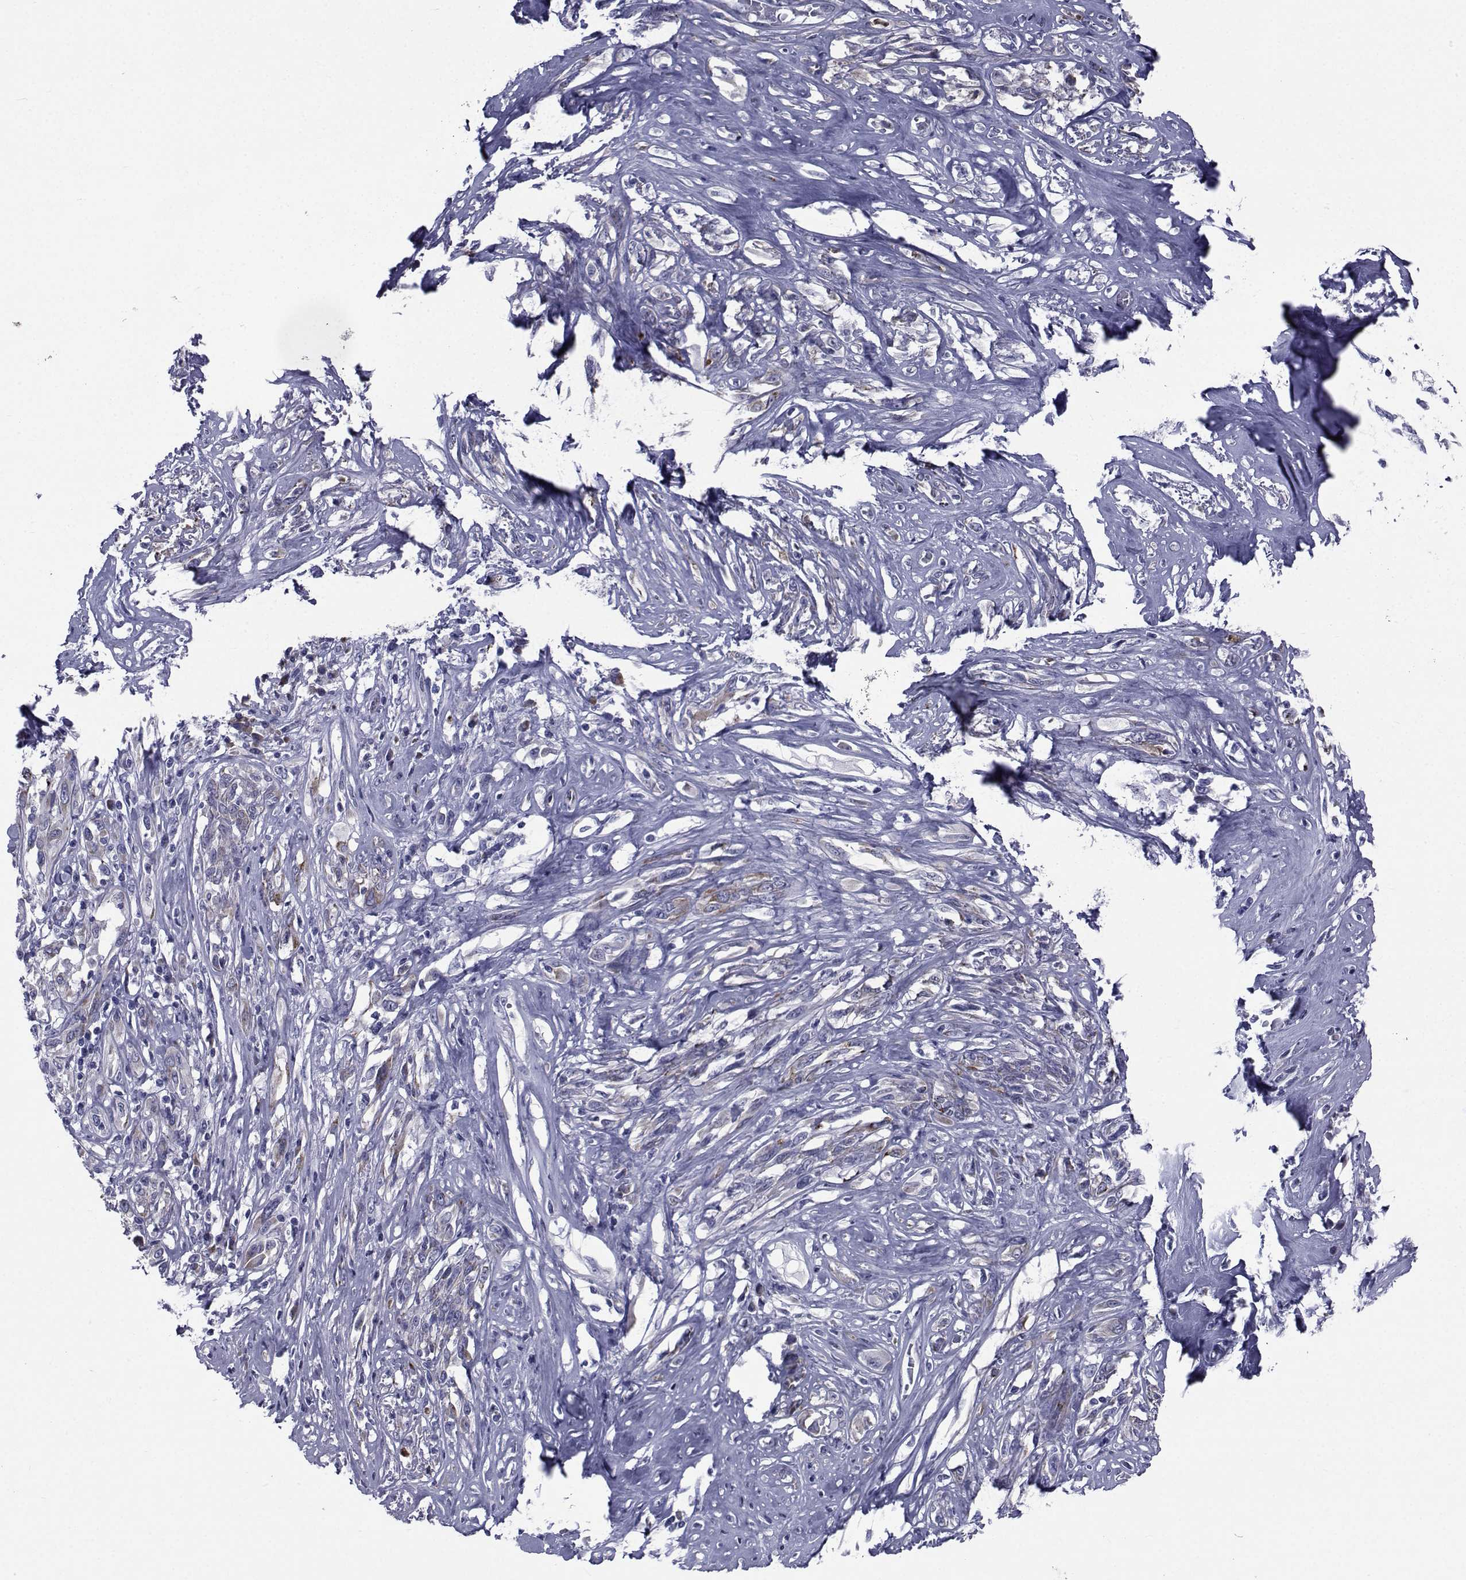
{"staining": {"intensity": "weak", "quantity": "25%-75%", "location": "cytoplasmic/membranous"}, "tissue": "melanoma", "cell_type": "Tumor cells", "image_type": "cancer", "snomed": [{"axis": "morphology", "description": "Malignant melanoma, NOS"}, {"axis": "topography", "description": "Skin"}], "caption": "Immunohistochemistry (IHC) histopathology image of neoplastic tissue: melanoma stained using IHC demonstrates low levels of weak protein expression localized specifically in the cytoplasmic/membranous of tumor cells, appearing as a cytoplasmic/membranous brown color.", "gene": "ROPN1", "patient": {"sex": "female", "age": 91}}